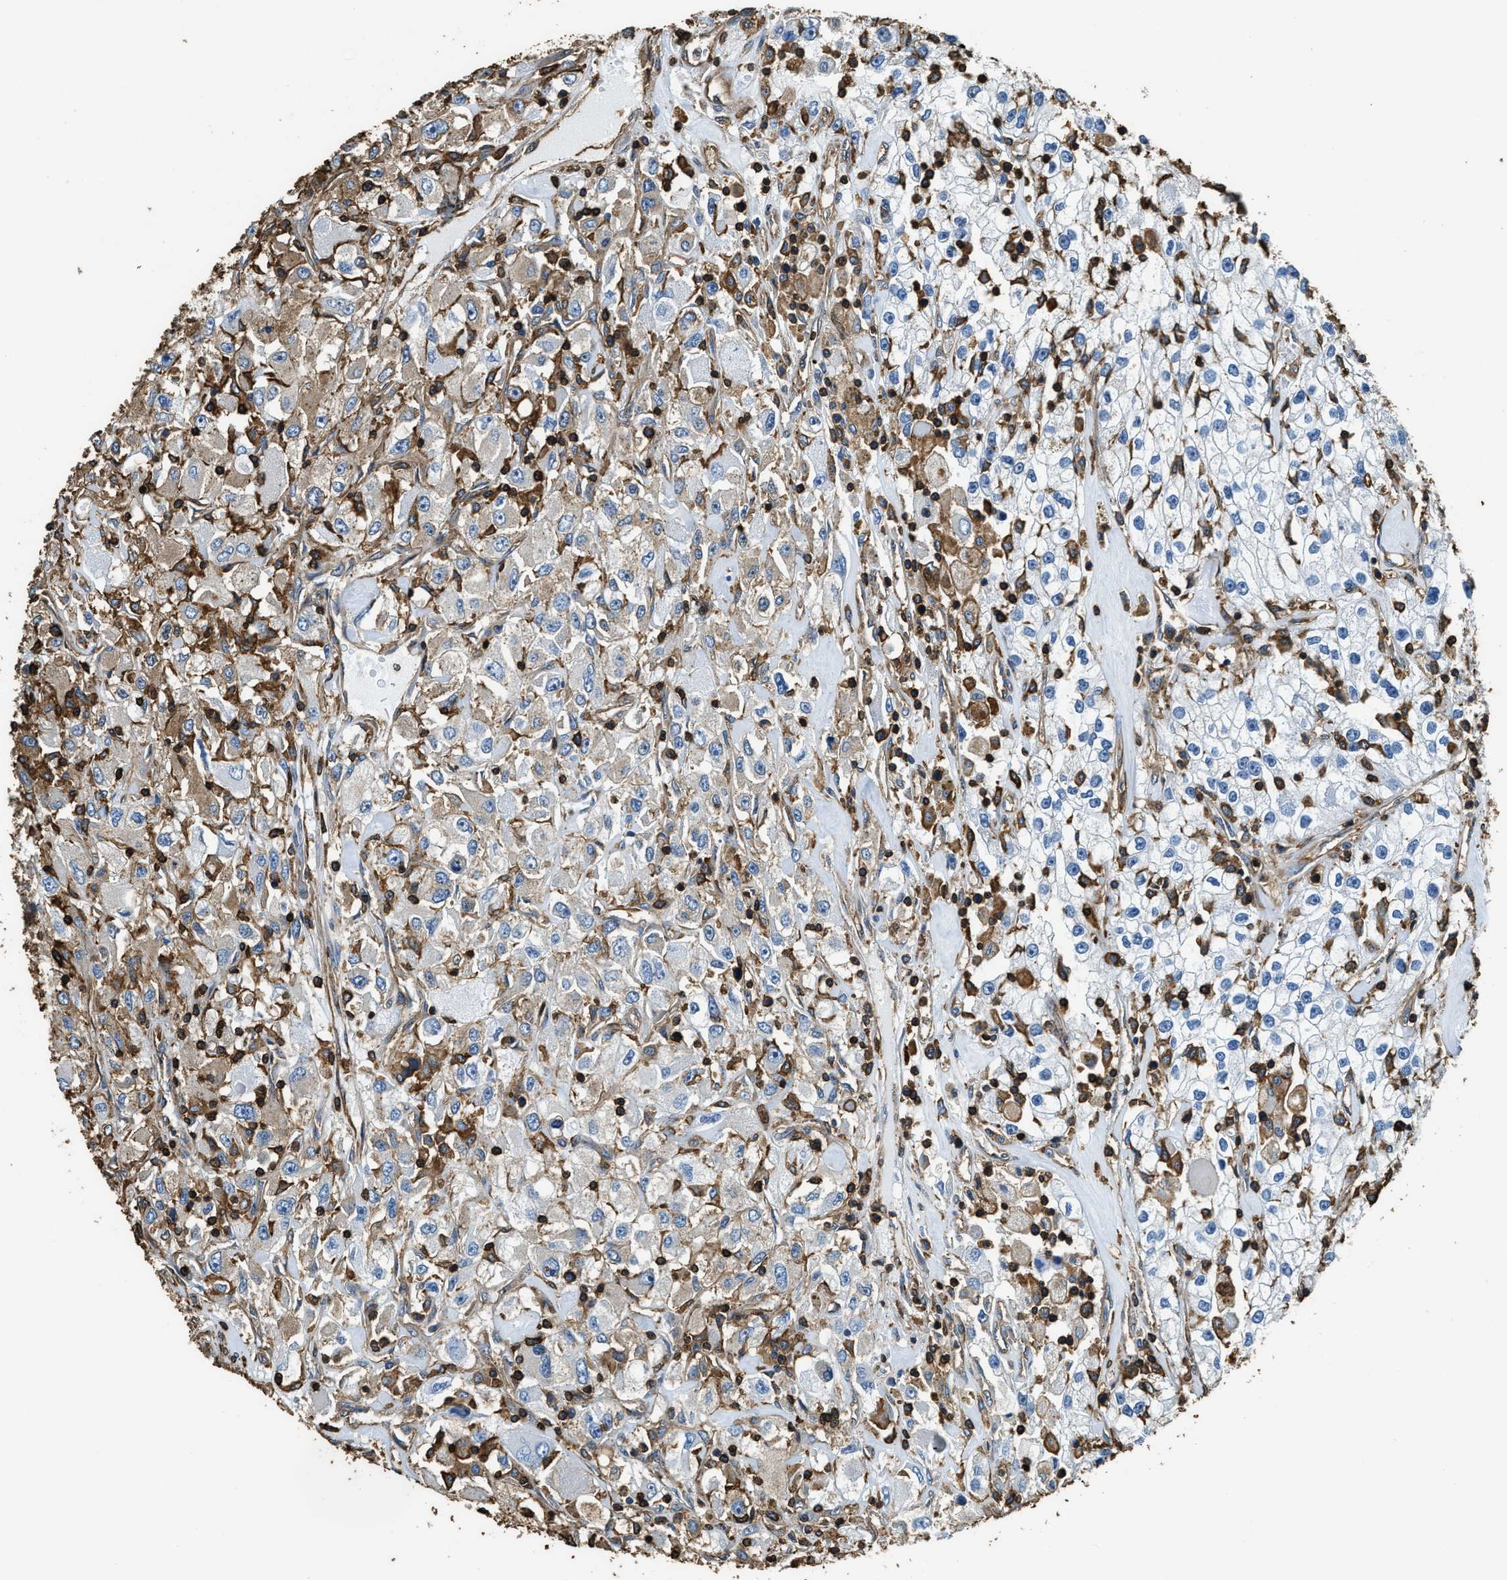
{"staining": {"intensity": "moderate", "quantity": "25%-75%", "location": "cytoplasmic/membranous"}, "tissue": "renal cancer", "cell_type": "Tumor cells", "image_type": "cancer", "snomed": [{"axis": "morphology", "description": "Adenocarcinoma, NOS"}, {"axis": "topography", "description": "Kidney"}], "caption": "Protein expression analysis of adenocarcinoma (renal) shows moderate cytoplasmic/membranous expression in approximately 25%-75% of tumor cells. The protein of interest is stained brown, and the nuclei are stained in blue (DAB IHC with brightfield microscopy, high magnification).", "gene": "ACCS", "patient": {"sex": "female", "age": 52}}